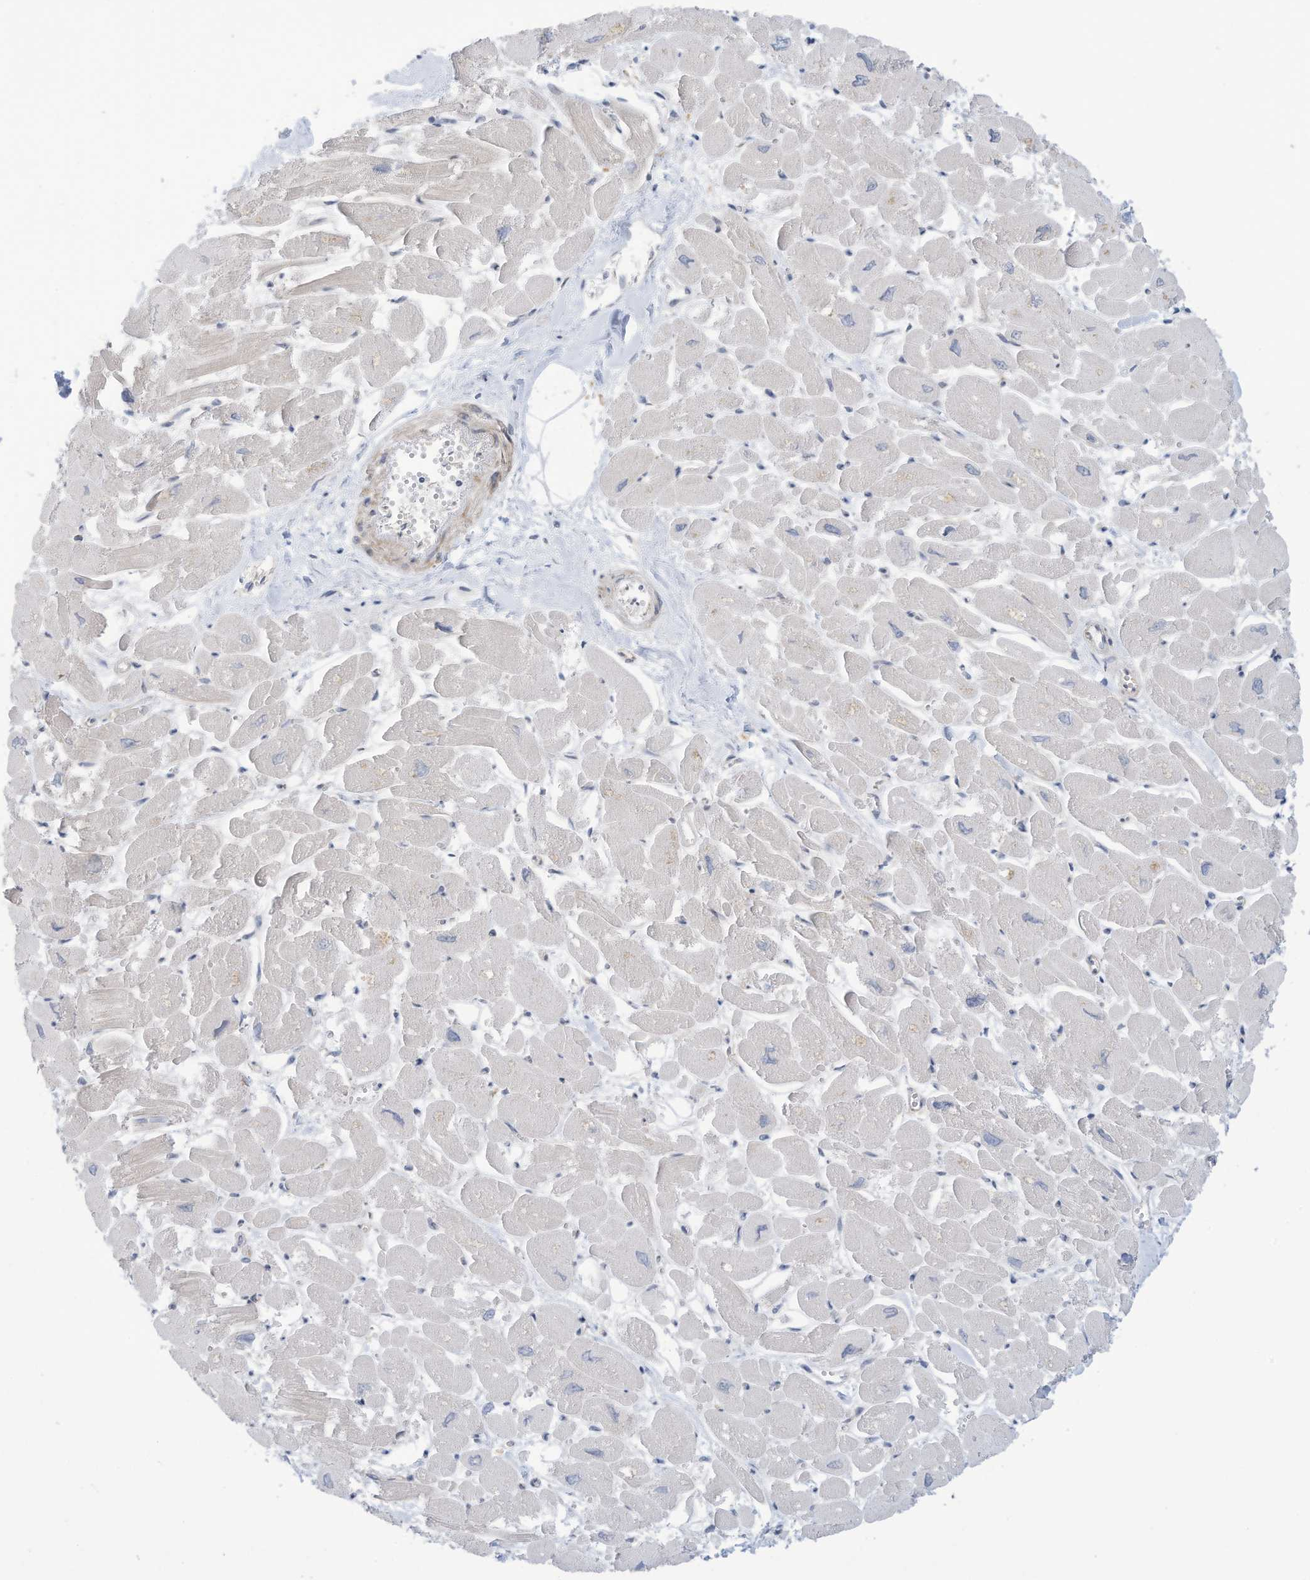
{"staining": {"intensity": "weak", "quantity": "<25%", "location": "cytoplasmic/membranous"}, "tissue": "heart muscle", "cell_type": "Cardiomyocytes", "image_type": "normal", "snomed": [{"axis": "morphology", "description": "Normal tissue, NOS"}, {"axis": "topography", "description": "Heart"}], "caption": "High power microscopy image of an IHC micrograph of unremarkable heart muscle, revealing no significant positivity in cardiomyocytes.", "gene": "ZNF292", "patient": {"sex": "male", "age": 54}}